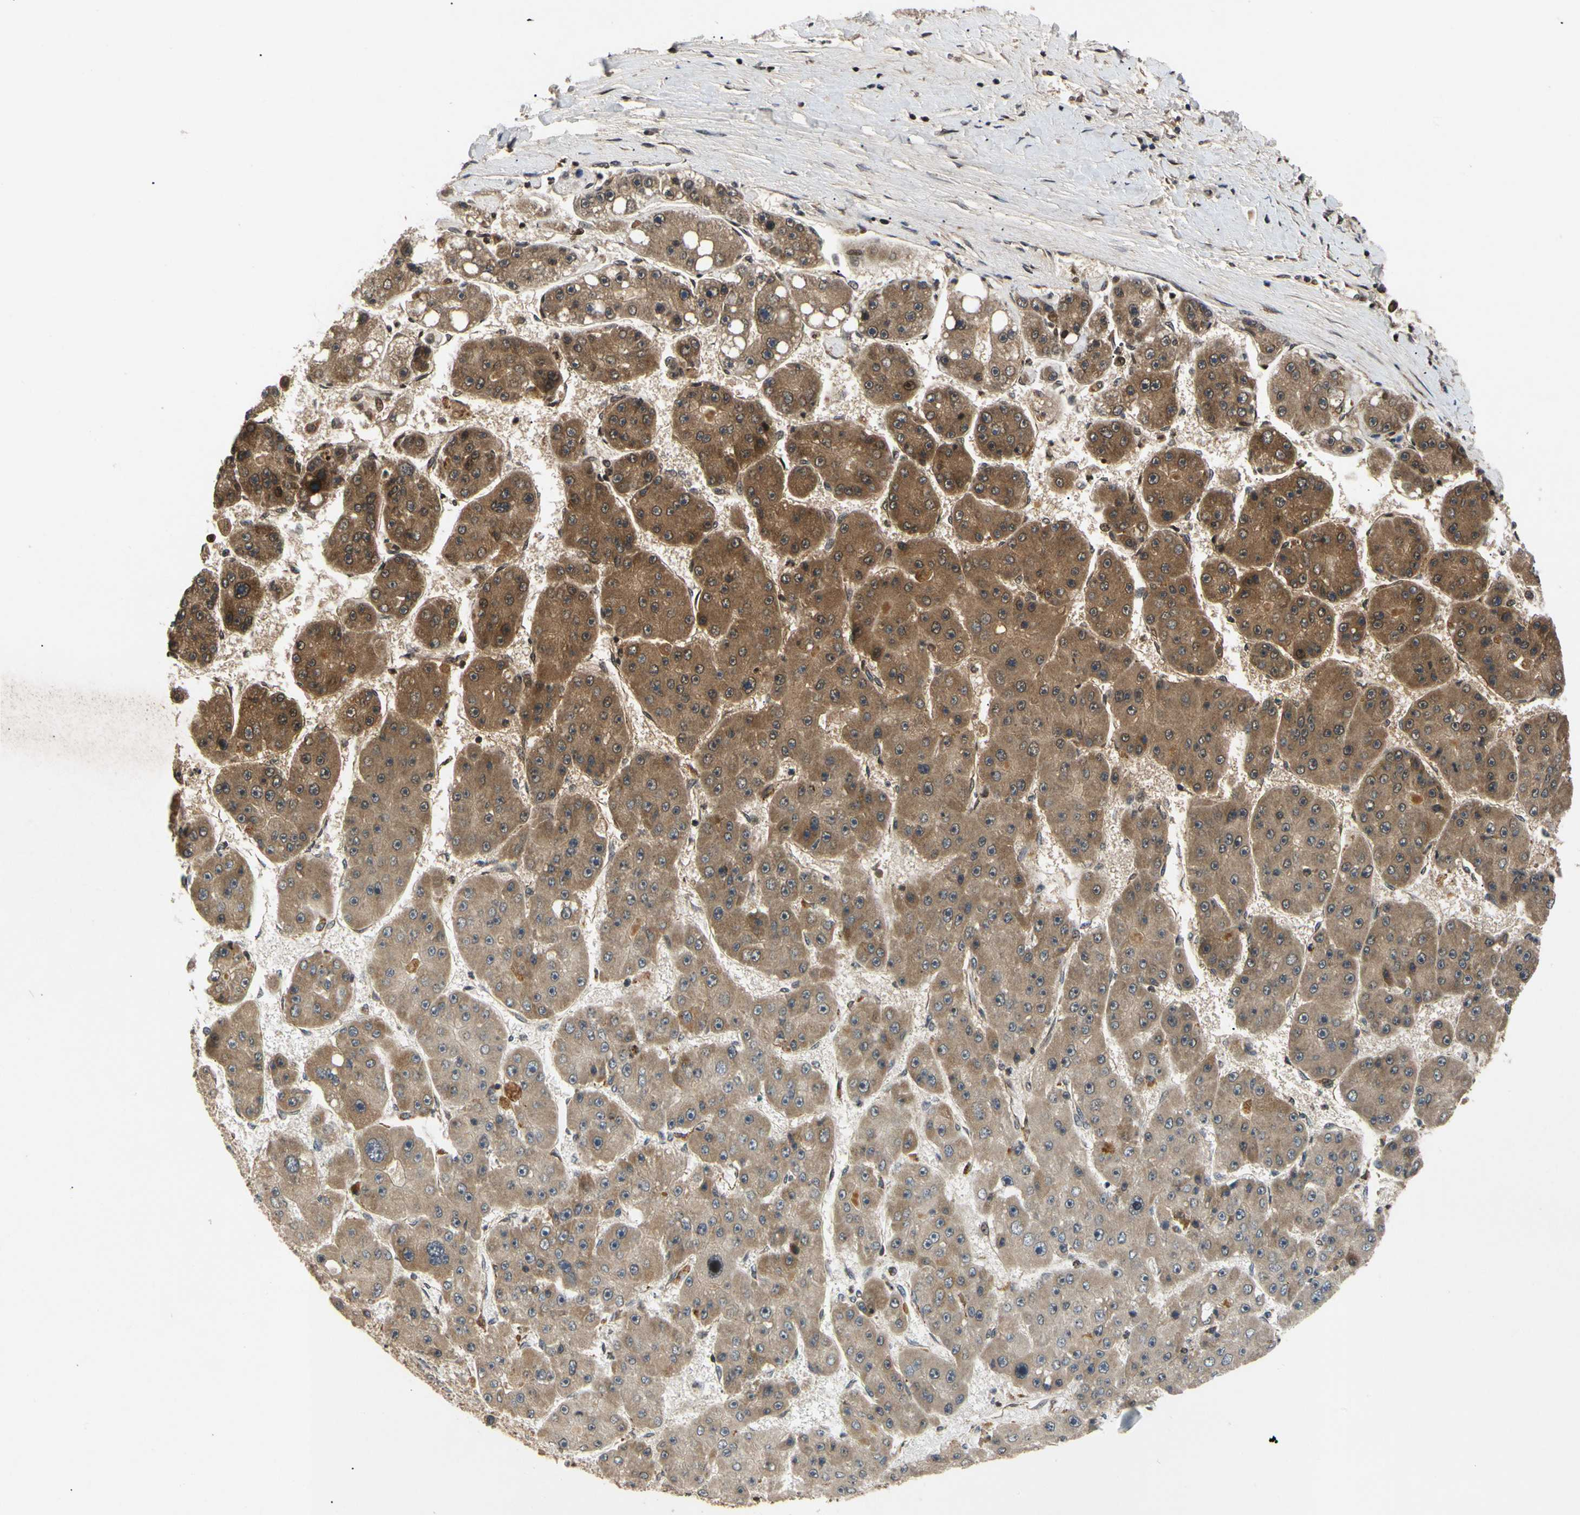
{"staining": {"intensity": "strong", "quantity": ">75%", "location": "cytoplasmic/membranous"}, "tissue": "liver cancer", "cell_type": "Tumor cells", "image_type": "cancer", "snomed": [{"axis": "morphology", "description": "Carcinoma, Hepatocellular, NOS"}, {"axis": "topography", "description": "Liver"}], "caption": "Immunohistochemical staining of human hepatocellular carcinoma (liver) shows high levels of strong cytoplasmic/membranous protein expression in approximately >75% of tumor cells.", "gene": "MRPS22", "patient": {"sex": "female", "age": 61}}